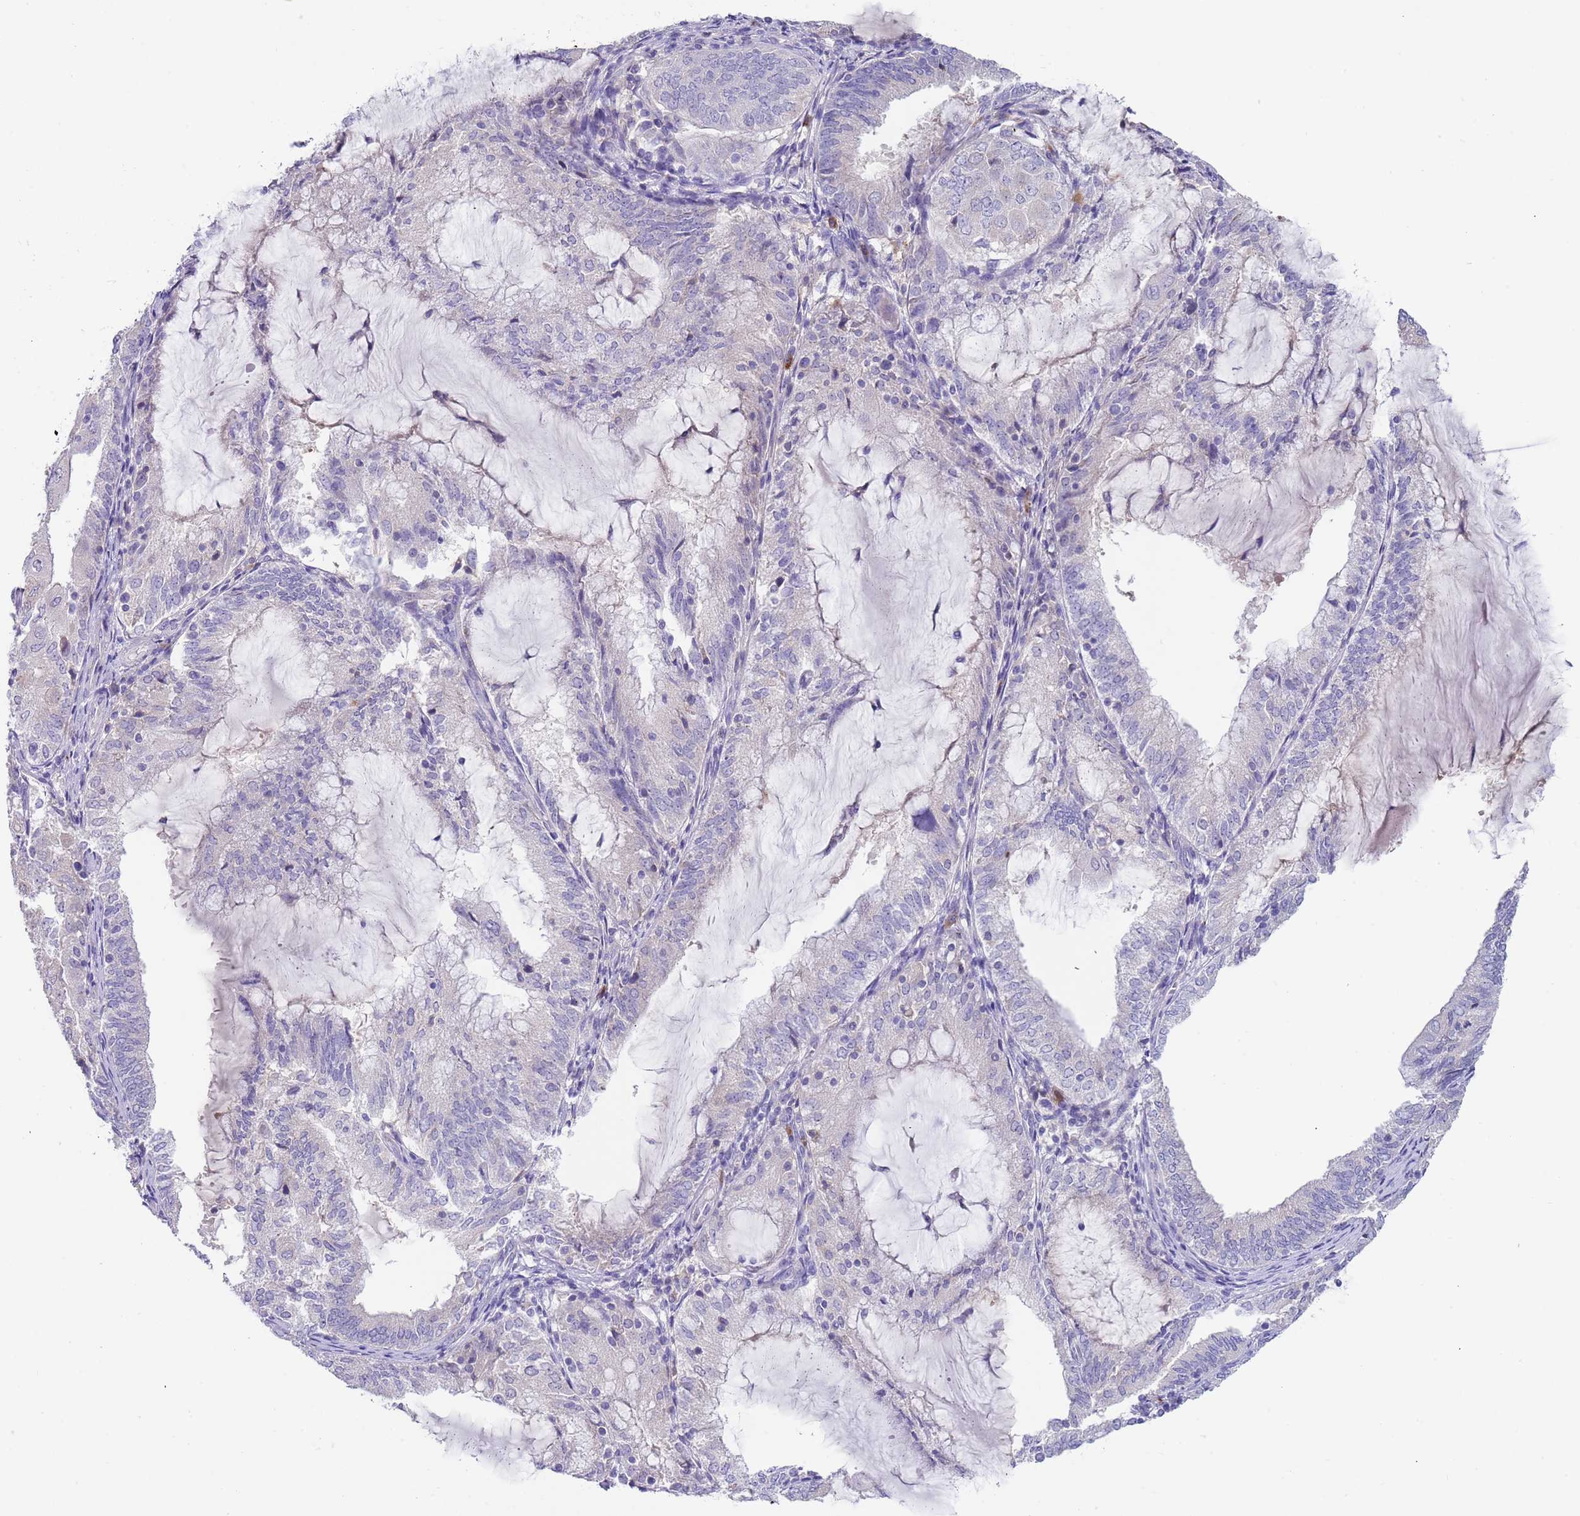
{"staining": {"intensity": "negative", "quantity": "none", "location": "none"}, "tissue": "endometrial cancer", "cell_type": "Tumor cells", "image_type": "cancer", "snomed": [{"axis": "morphology", "description": "Adenocarcinoma, NOS"}, {"axis": "topography", "description": "Endometrium"}], "caption": "Image shows no significant protein positivity in tumor cells of endometrial adenocarcinoma. (Brightfield microscopy of DAB IHC at high magnification).", "gene": "TYW1", "patient": {"sex": "female", "age": 81}}